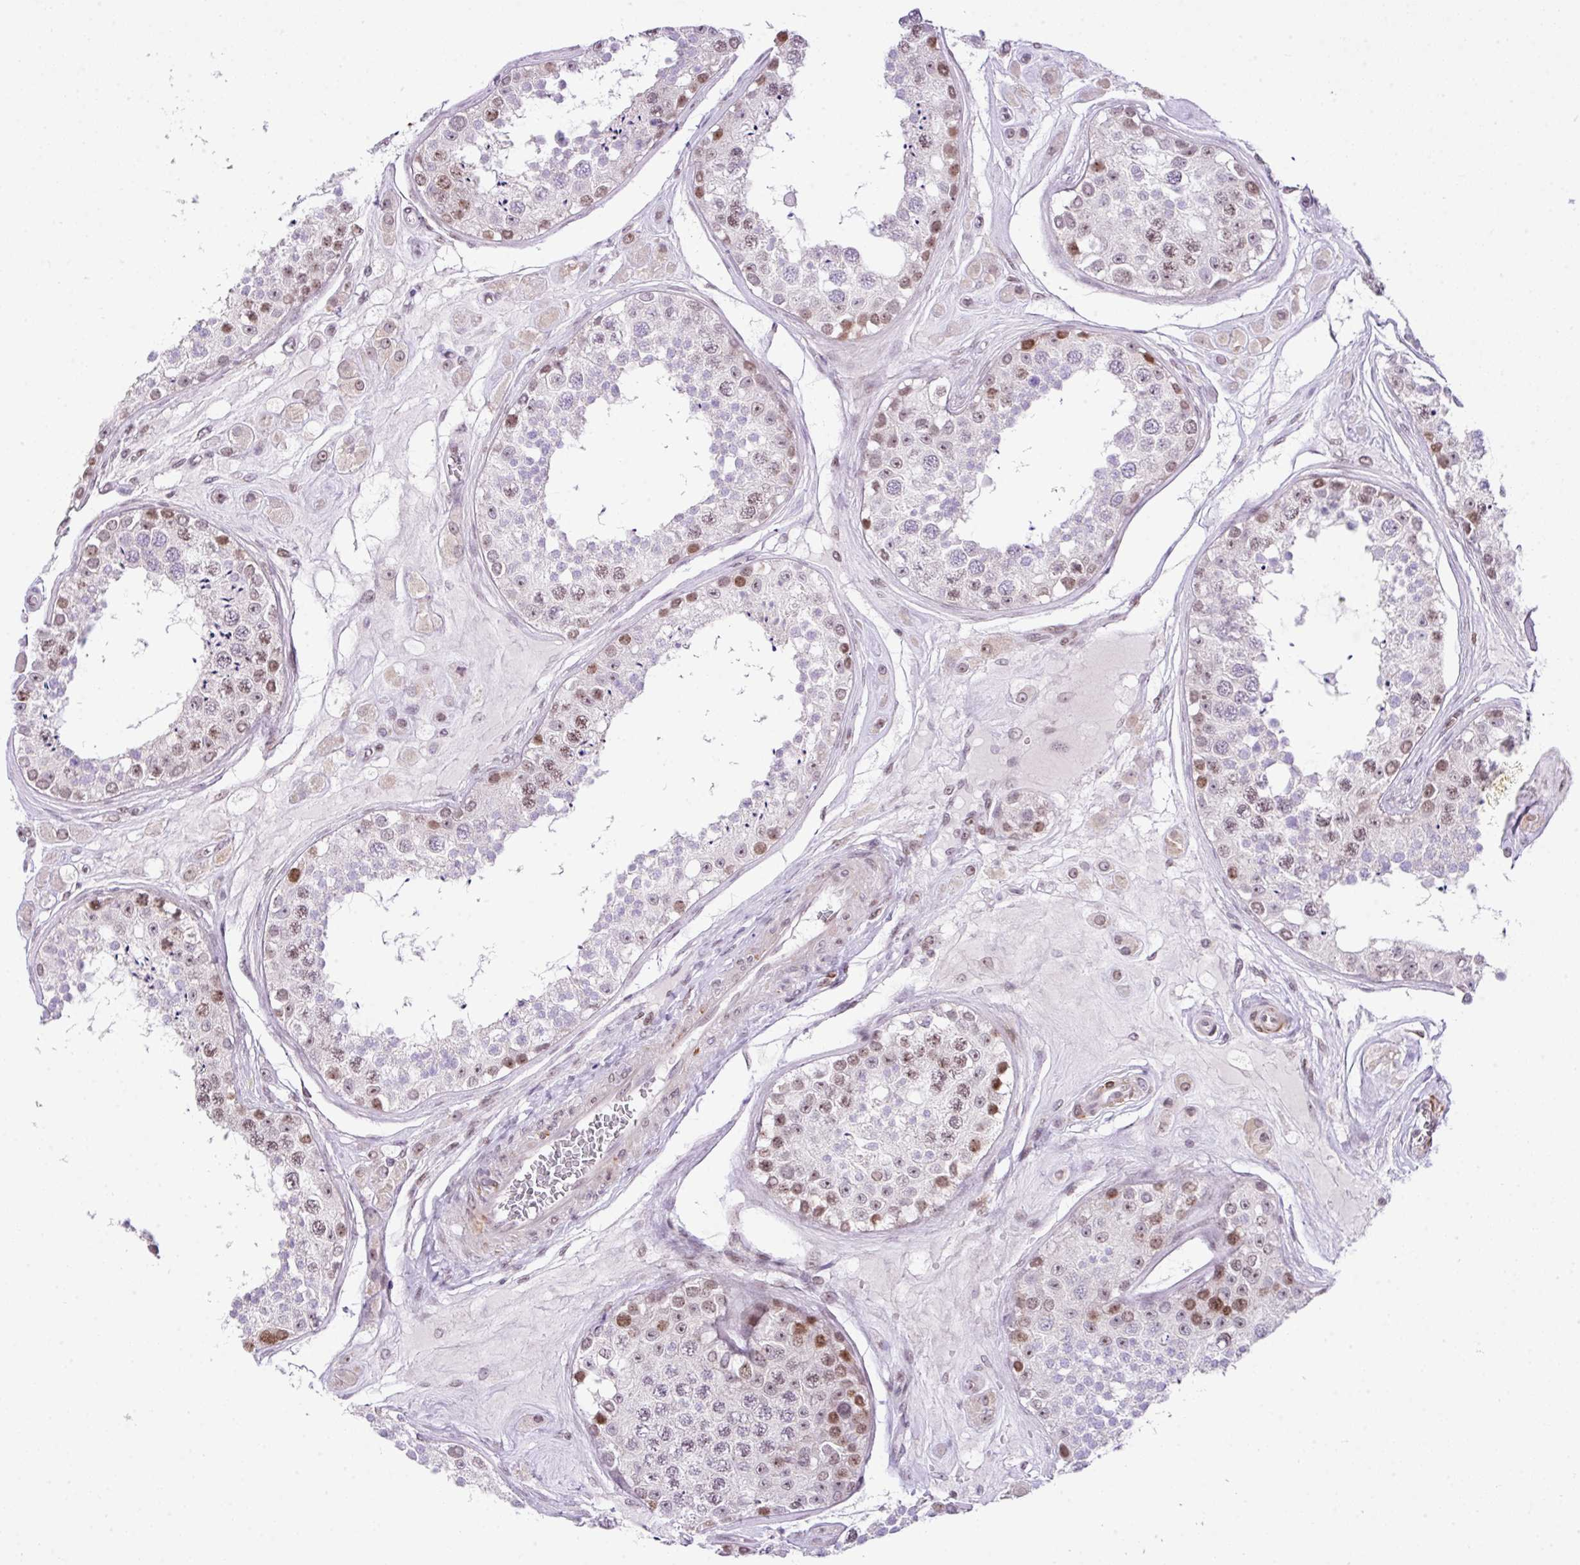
{"staining": {"intensity": "moderate", "quantity": "25%-75%", "location": "nuclear"}, "tissue": "testis", "cell_type": "Cells in seminiferous ducts", "image_type": "normal", "snomed": [{"axis": "morphology", "description": "Normal tissue, NOS"}, {"axis": "topography", "description": "Testis"}], "caption": "Brown immunohistochemical staining in benign human testis exhibits moderate nuclear staining in approximately 25%-75% of cells in seminiferous ducts. Nuclei are stained in blue.", "gene": "CCDC137", "patient": {"sex": "male", "age": 25}}